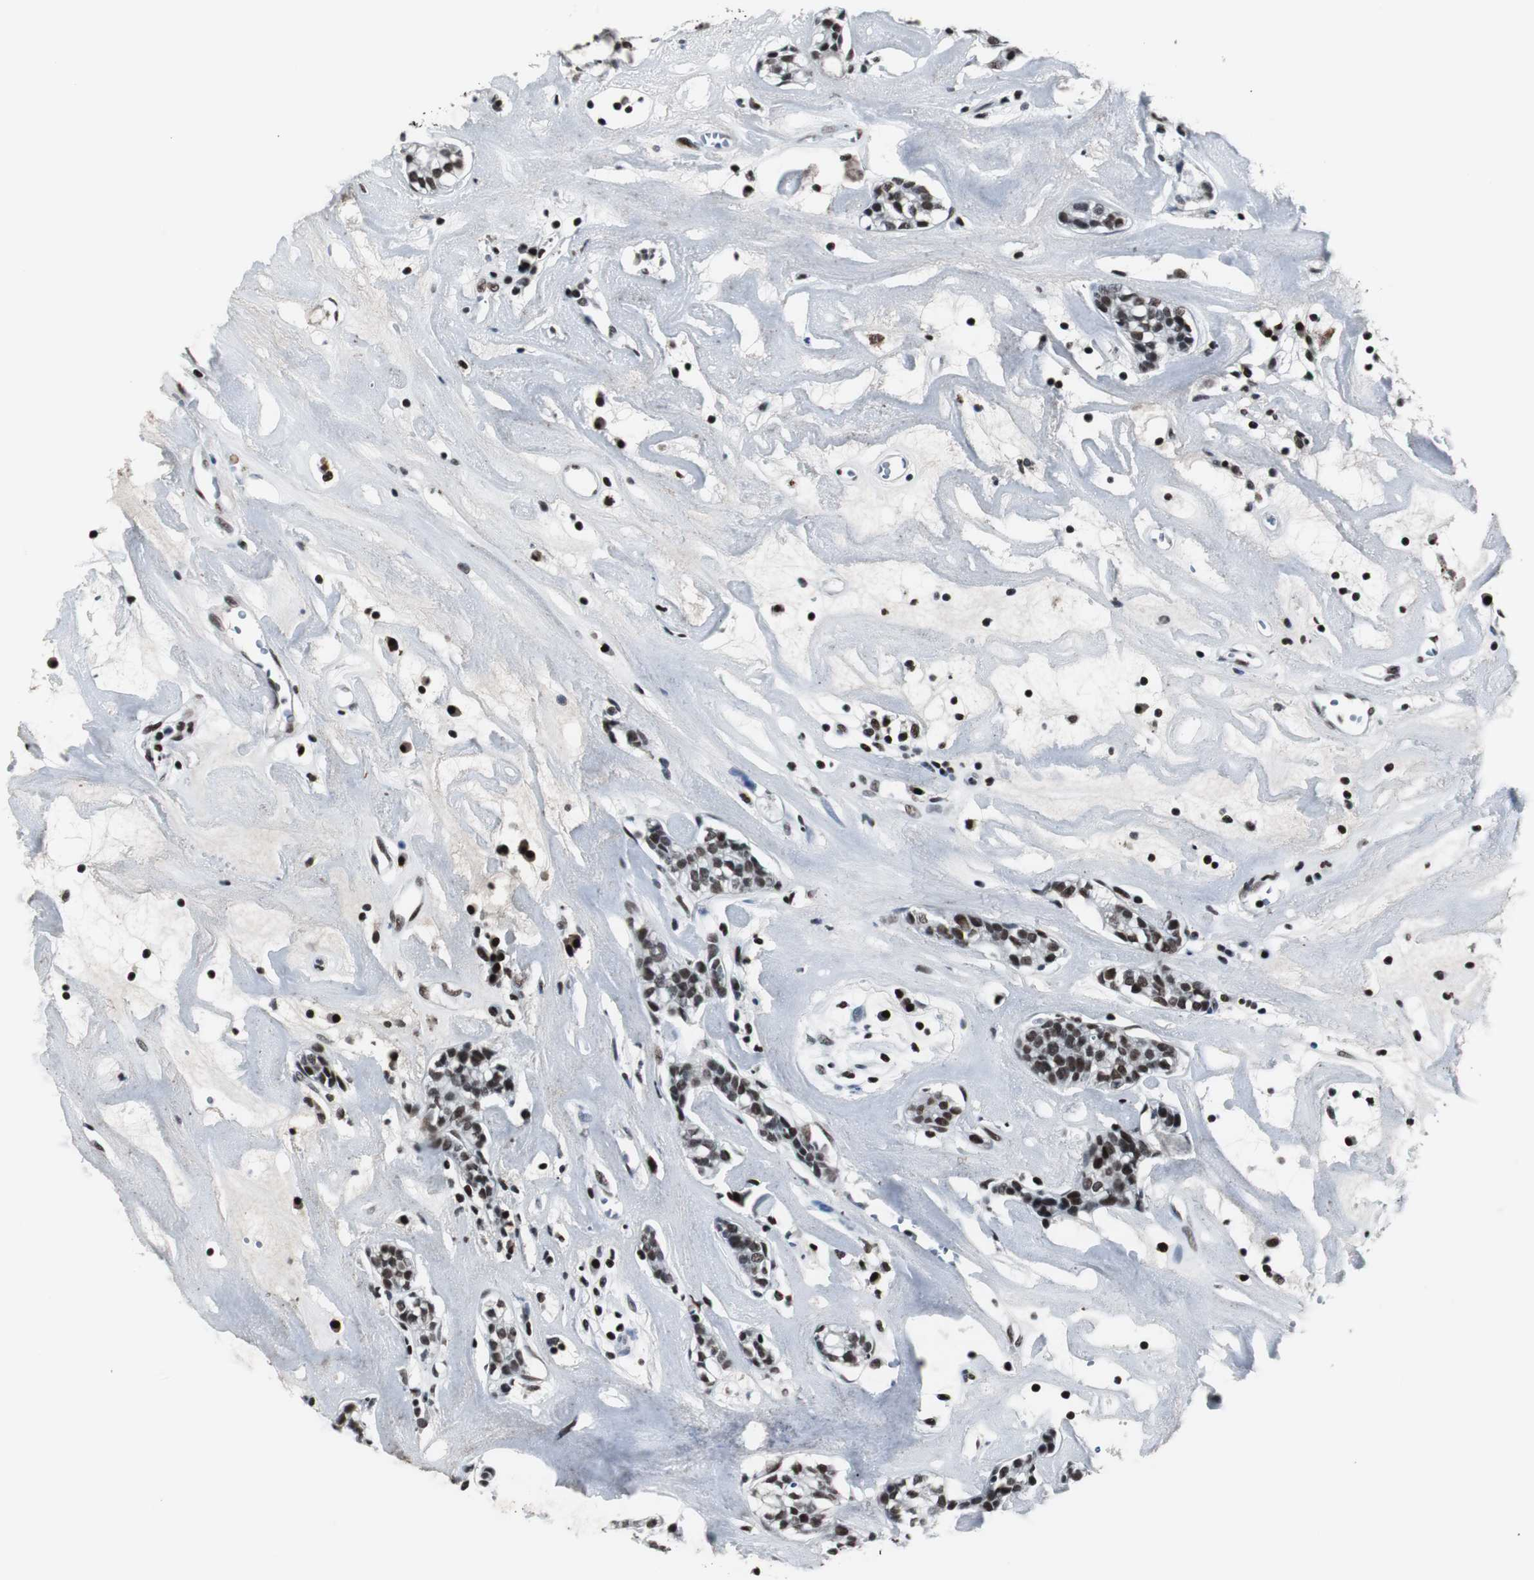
{"staining": {"intensity": "moderate", "quantity": ">75%", "location": "nuclear"}, "tissue": "head and neck cancer", "cell_type": "Tumor cells", "image_type": "cancer", "snomed": [{"axis": "morphology", "description": "Adenocarcinoma, NOS"}, {"axis": "topography", "description": "Salivary gland"}, {"axis": "topography", "description": "Head-Neck"}], "caption": "Moderate nuclear staining for a protein is seen in about >75% of tumor cells of head and neck adenocarcinoma using IHC.", "gene": "RAD9A", "patient": {"sex": "female", "age": 65}}